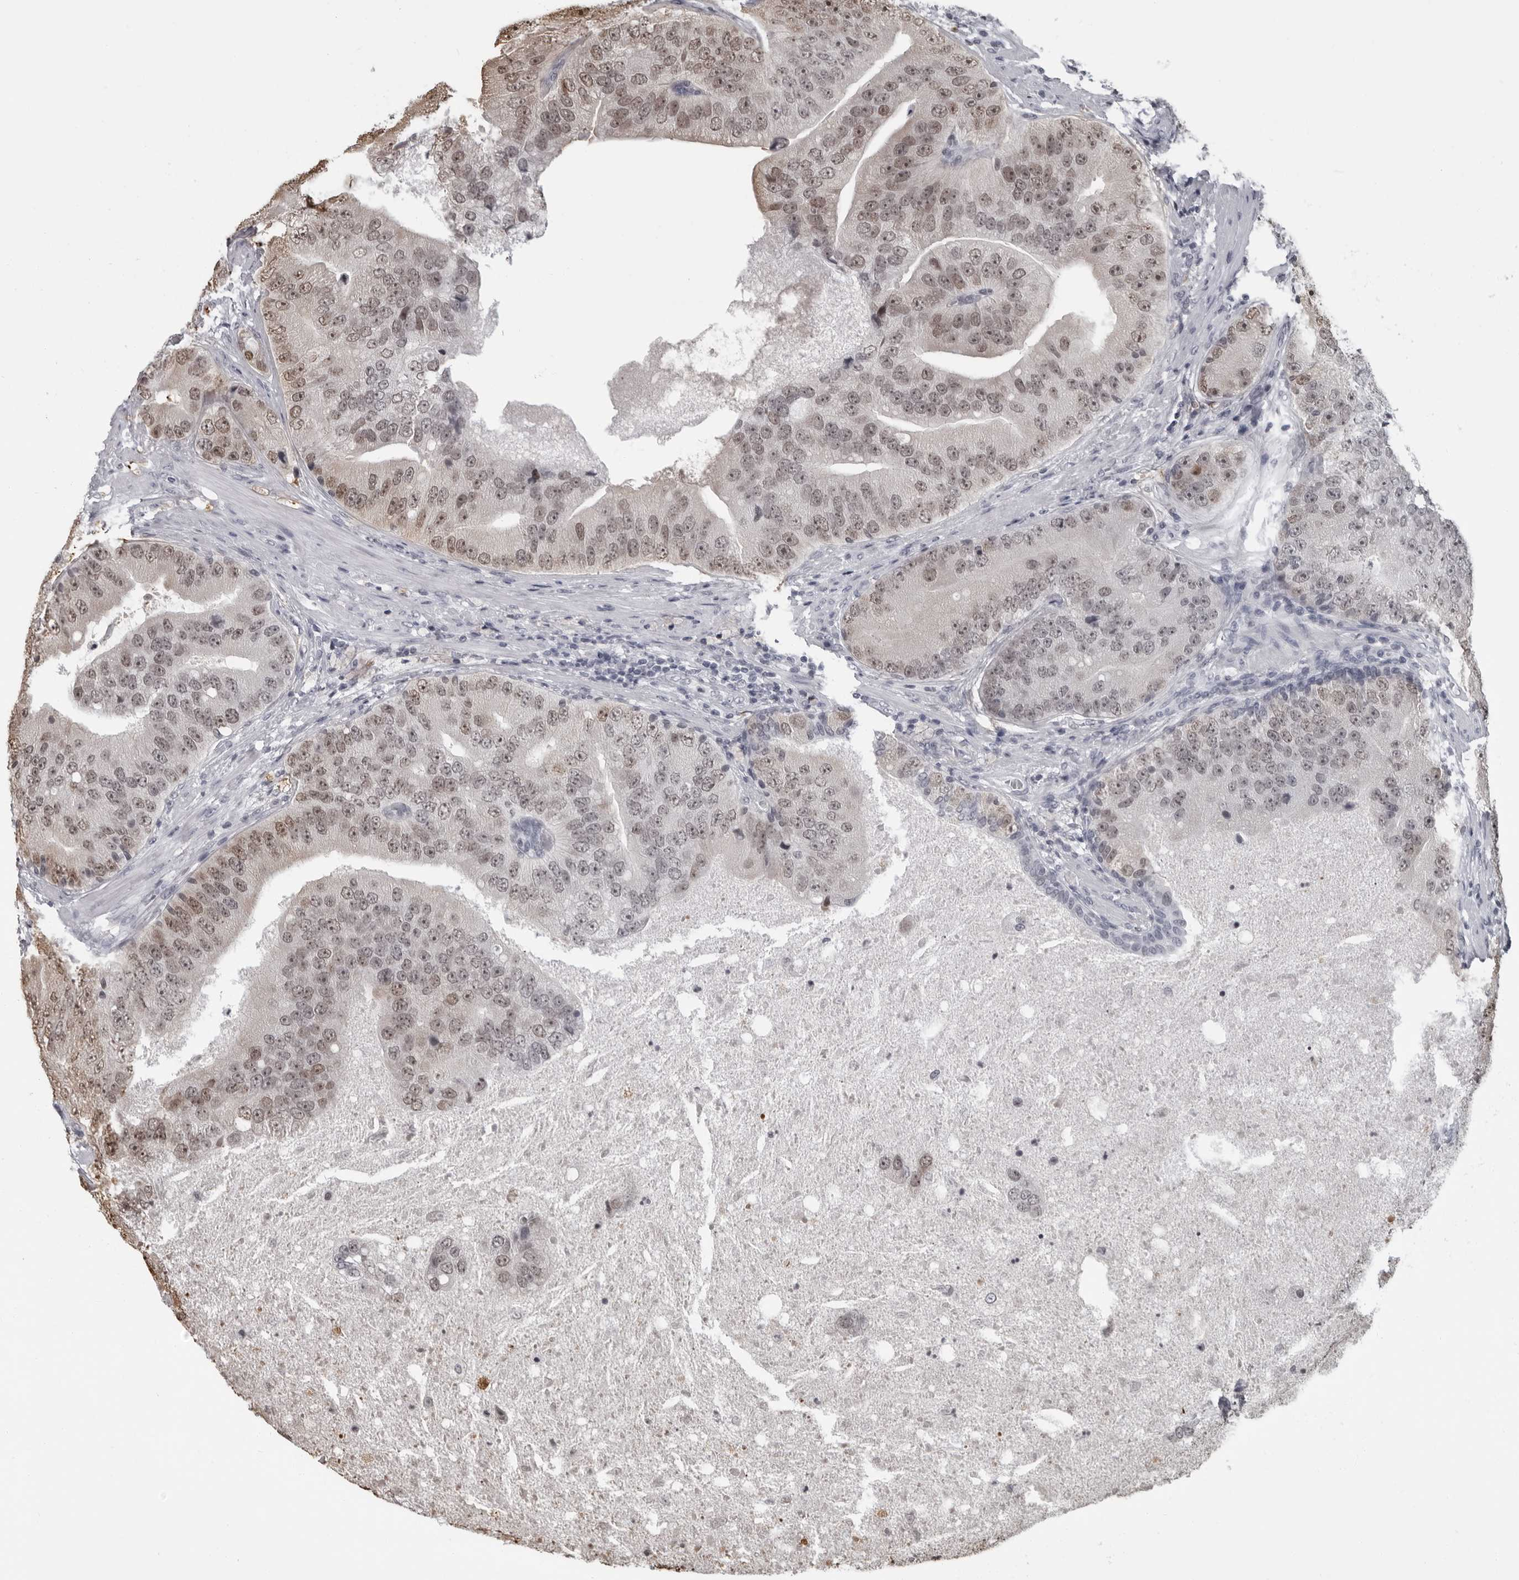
{"staining": {"intensity": "moderate", "quantity": ">75%", "location": "nuclear"}, "tissue": "prostate cancer", "cell_type": "Tumor cells", "image_type": "cancer", "snomed": [{"axis": "morphology", "description": "Adenocarcinoma, High grade"}, {"axis": "topography", "description": "Prostate"}], "caption": "Prostate adenocarcinoma (high-grade) stained for a protein (brown) shows moderate nuclear positive staining in approximately >75% of tumor cells.", "gene": "LZIC", "patient": {"sex": "male", "age": 70}}